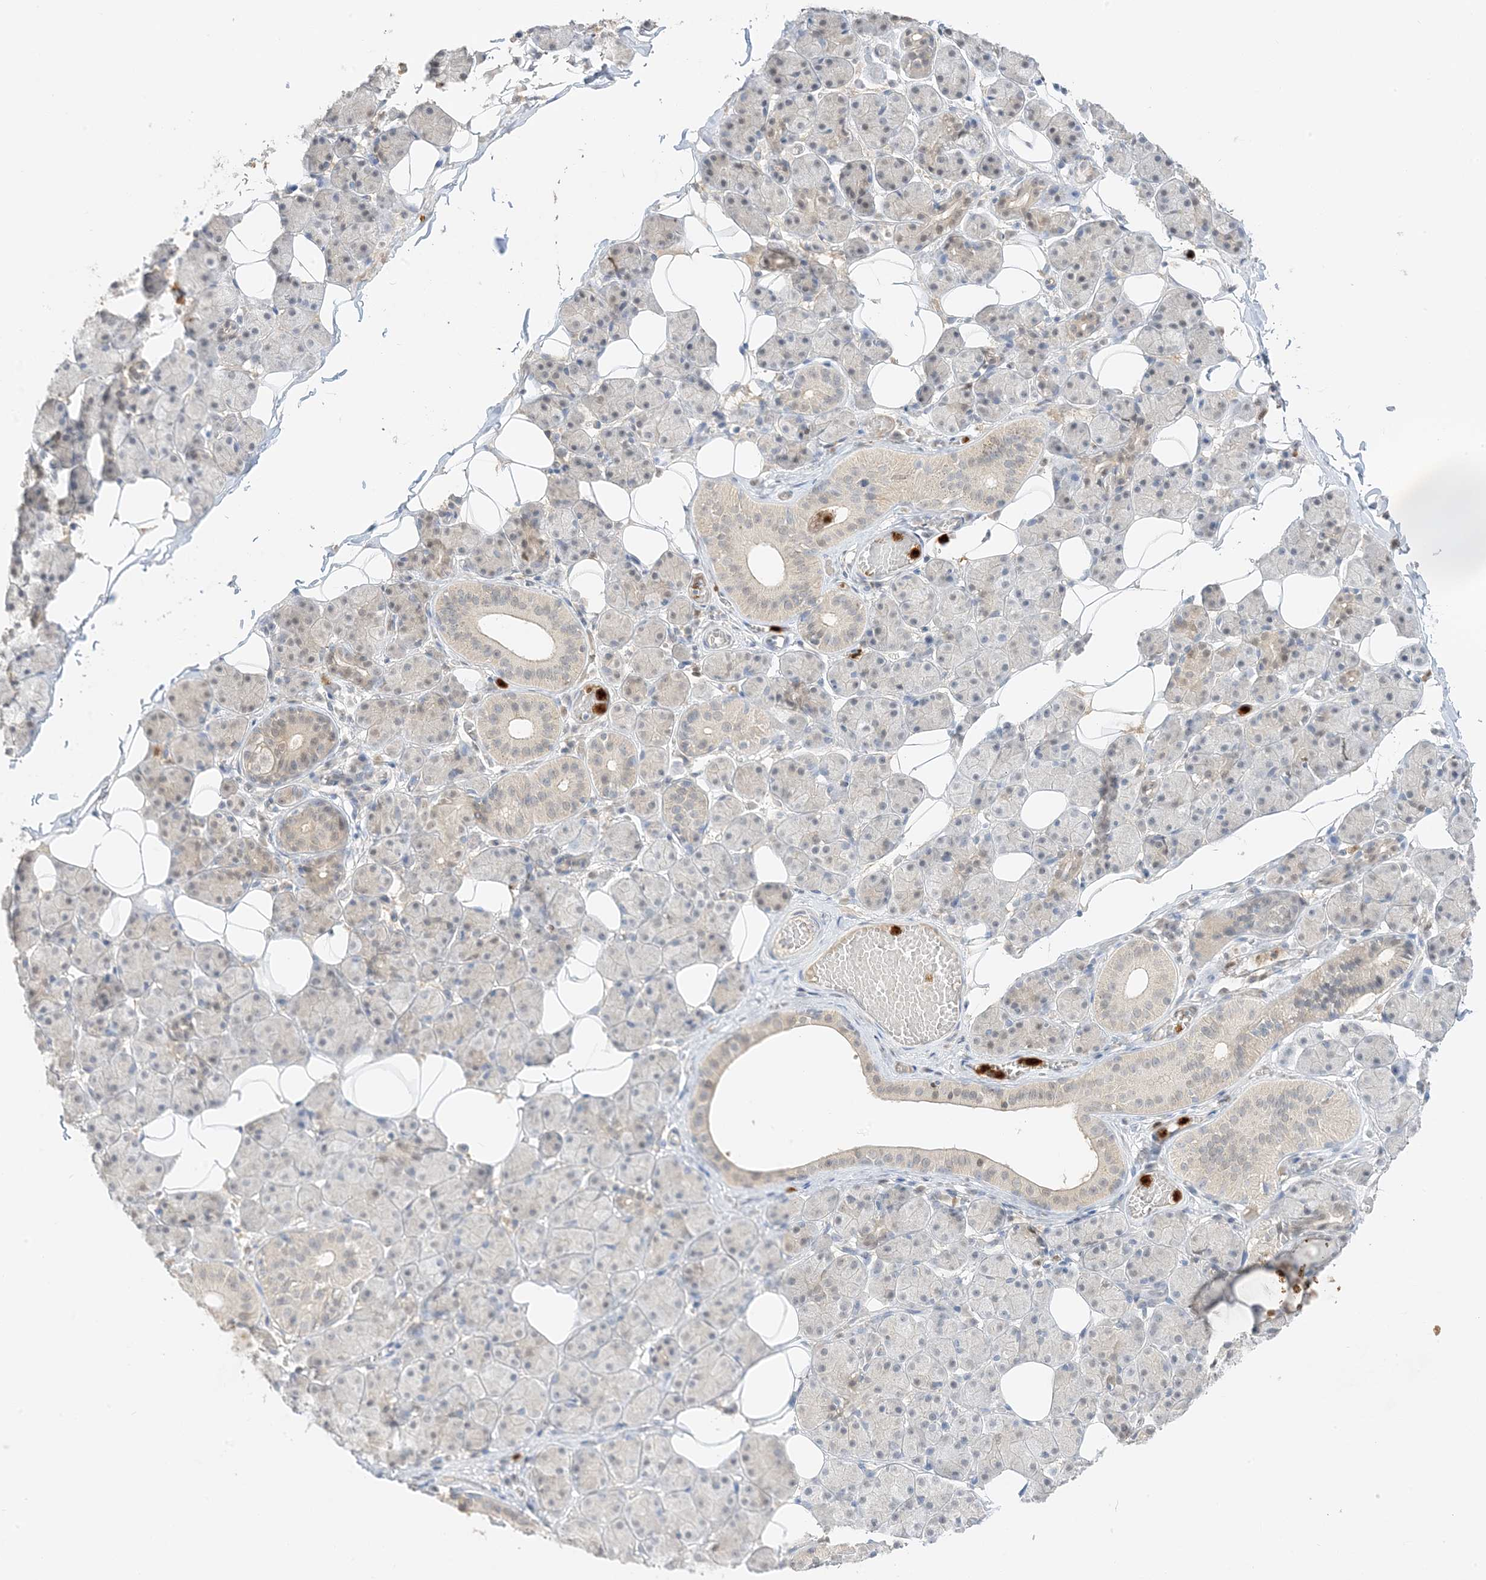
{"staining": {"intensity": "weak", "quantity": "25%-75%", "location": "cytoplasmic/membranous,nuclear"}, "tissue": "salivary gland", "cell_type": "Glandular cells", "image_type": "normal", "snomed": [{"axis": "morphology", "description": "Normal tissue, NOS"}, {"axis": "topography", "description": "Salivary gland"}], "caption": "The image reveals staining of unremarkable salivary gland, revealing weak cytoplasmic/membranous,nuclear protein positivity (brown color) within glandular cells. Using DAB (brown) and hematoxylin (blue) stains, captured at high magnification using brightfield microscopy.", "gene": "GCA", "patient": {"sex": "female", "age": 33}}